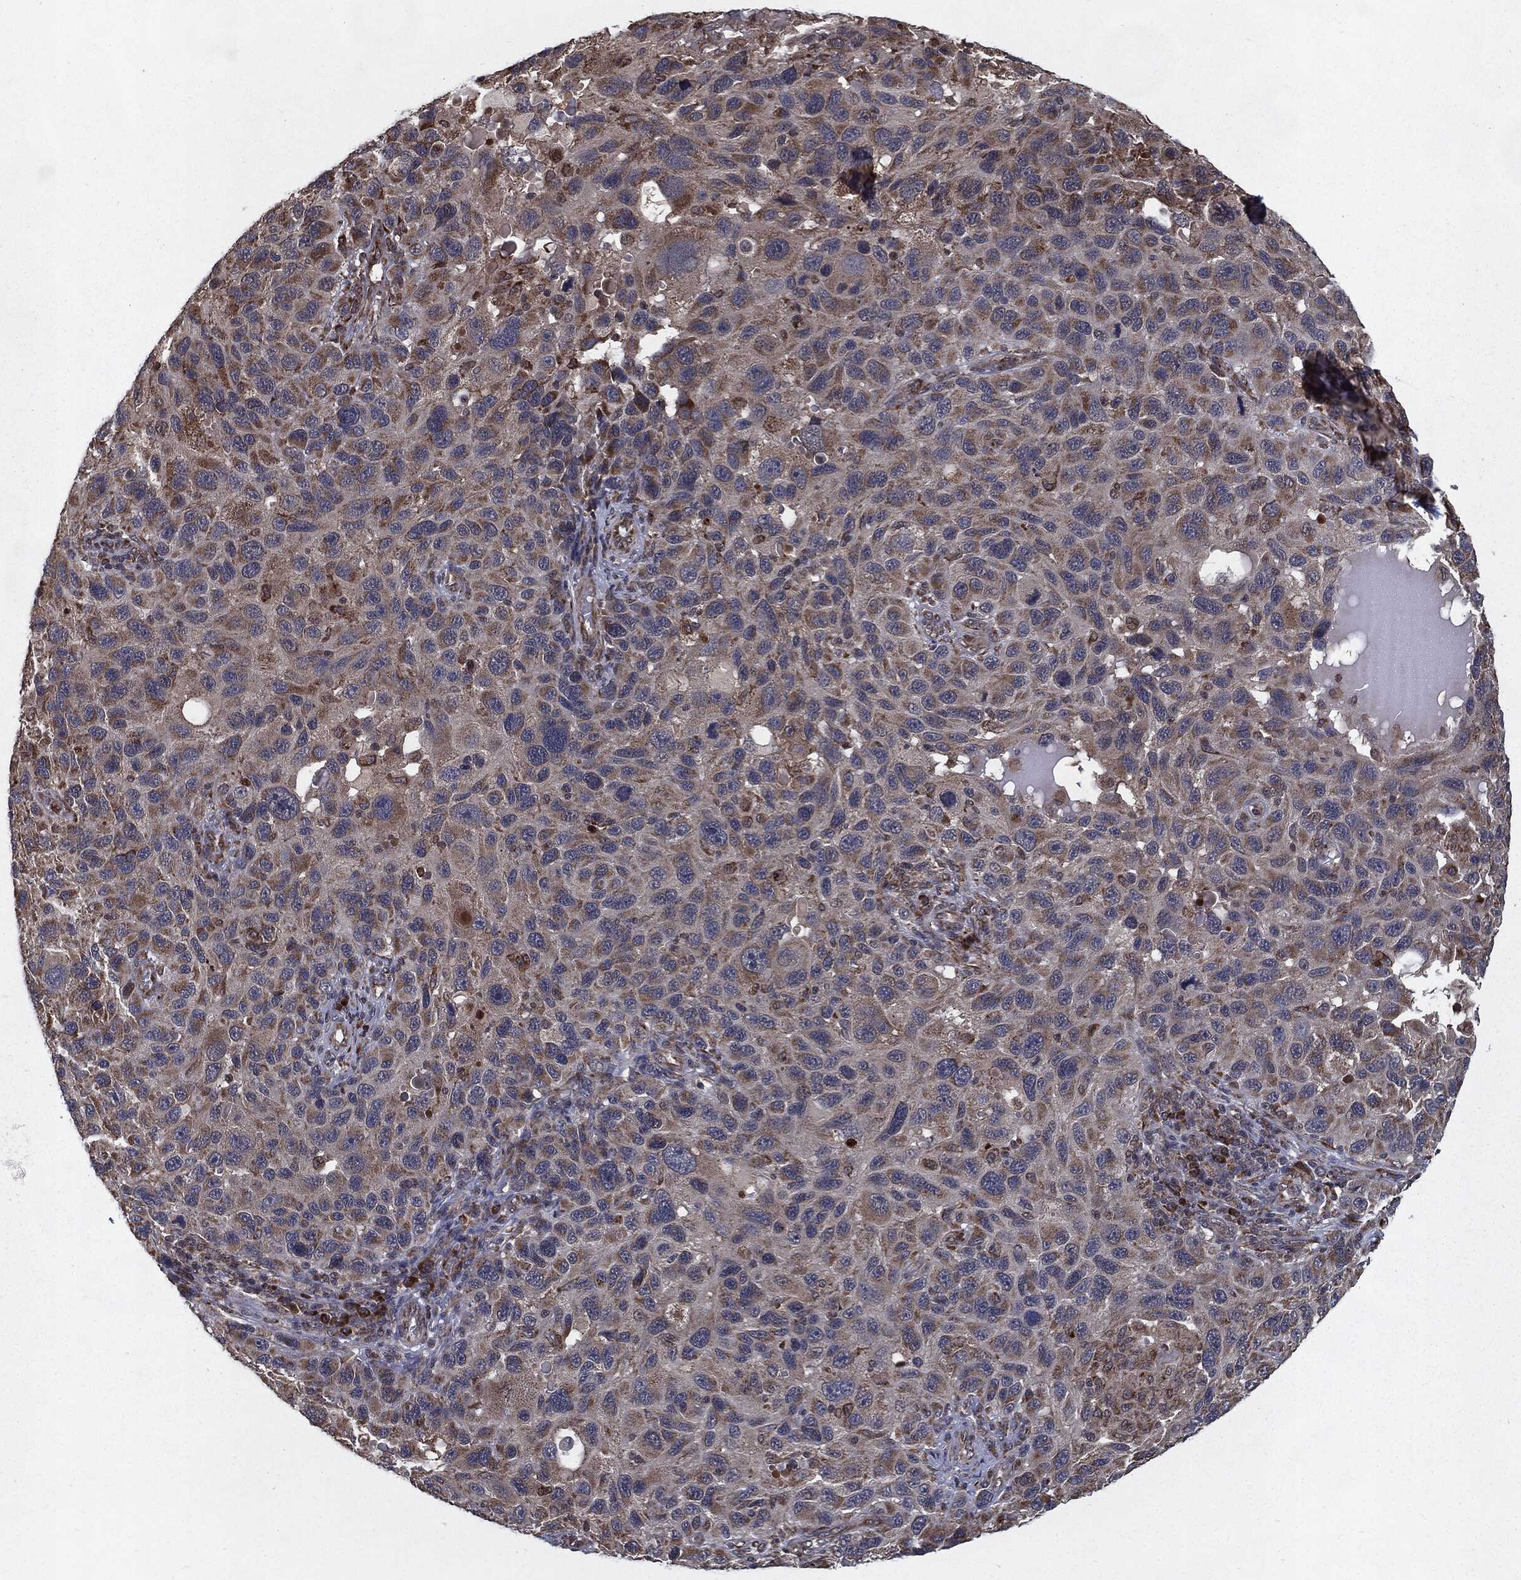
{"staining": {"intensity": "moderate", "quantity": "25%-75%", "location": "cytoplasmic/membranous"}, "tissue": "melanoma", "cell_type": "Tumor cells", "image_type": "cancer", "snomed": [{"axis": "morphology", "description": "Malignant melanoma, NOS"}, {"axis": "topography", "description": "Skin"}], "caption": "IHC micrograph of neoplastic tissue: human melanoma stained using immunohistochemistry (IHC) displays medium levels of moderate protein expression localized specifically in the cytoplasmic/membranous of tumor cells, appearing as a cytoplasmic/membranous brown color.", "gene": "HDAC5", "patient": {"sex": "male", "age": 53}}